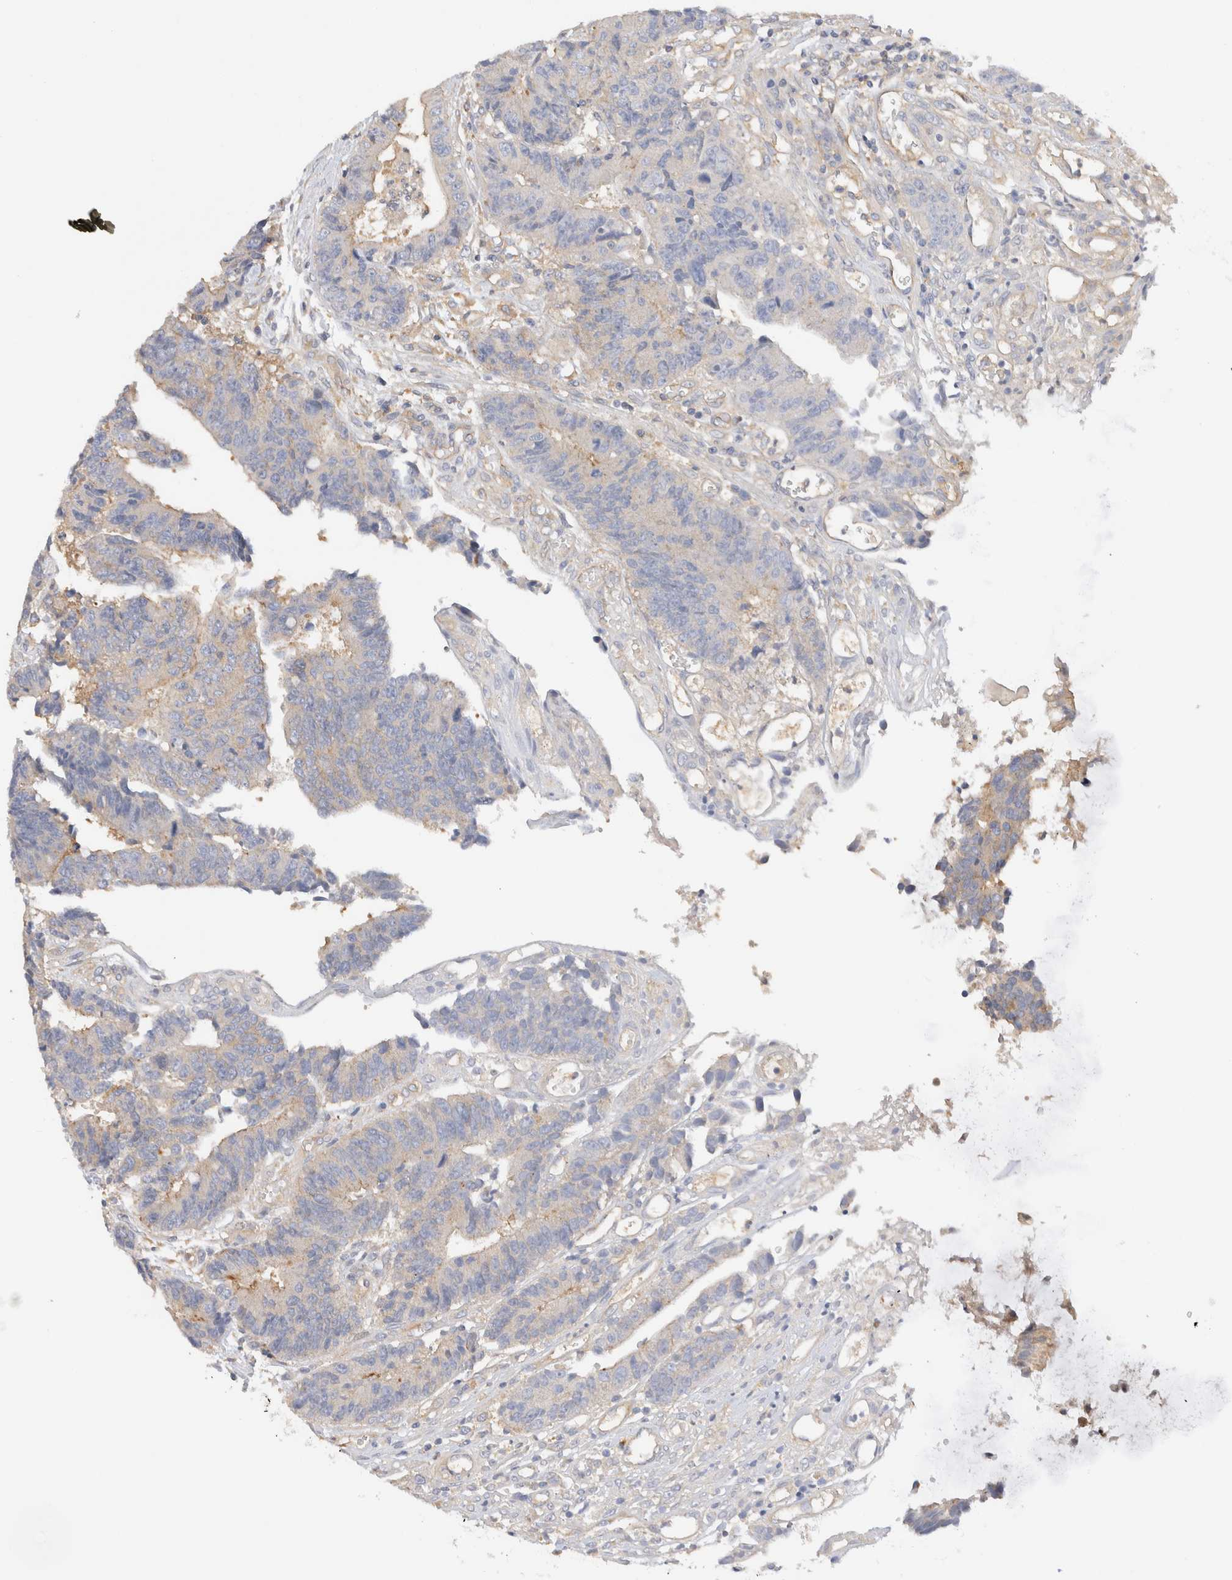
{"staining": {"intensity": "weak", "quantity": "<25%", "location": "cytoplasmic/membranous"}, "tissue": "colorectal cancer", "cell_type": "Tumor cells", "image_type": "cancer", "snomed": [{"axis": "morphology", "description": "Adenocarcinoma, NOS"}, {"axis": "topography", "description": "Rectum"}], "caption": "This is an immunohistochemistry (IHC) image of human adenocarcinoma (colorectal). There is no expression in tumor cells.", "gene": "RABEP1", "patient": {"sex": "male", "age": 84}}